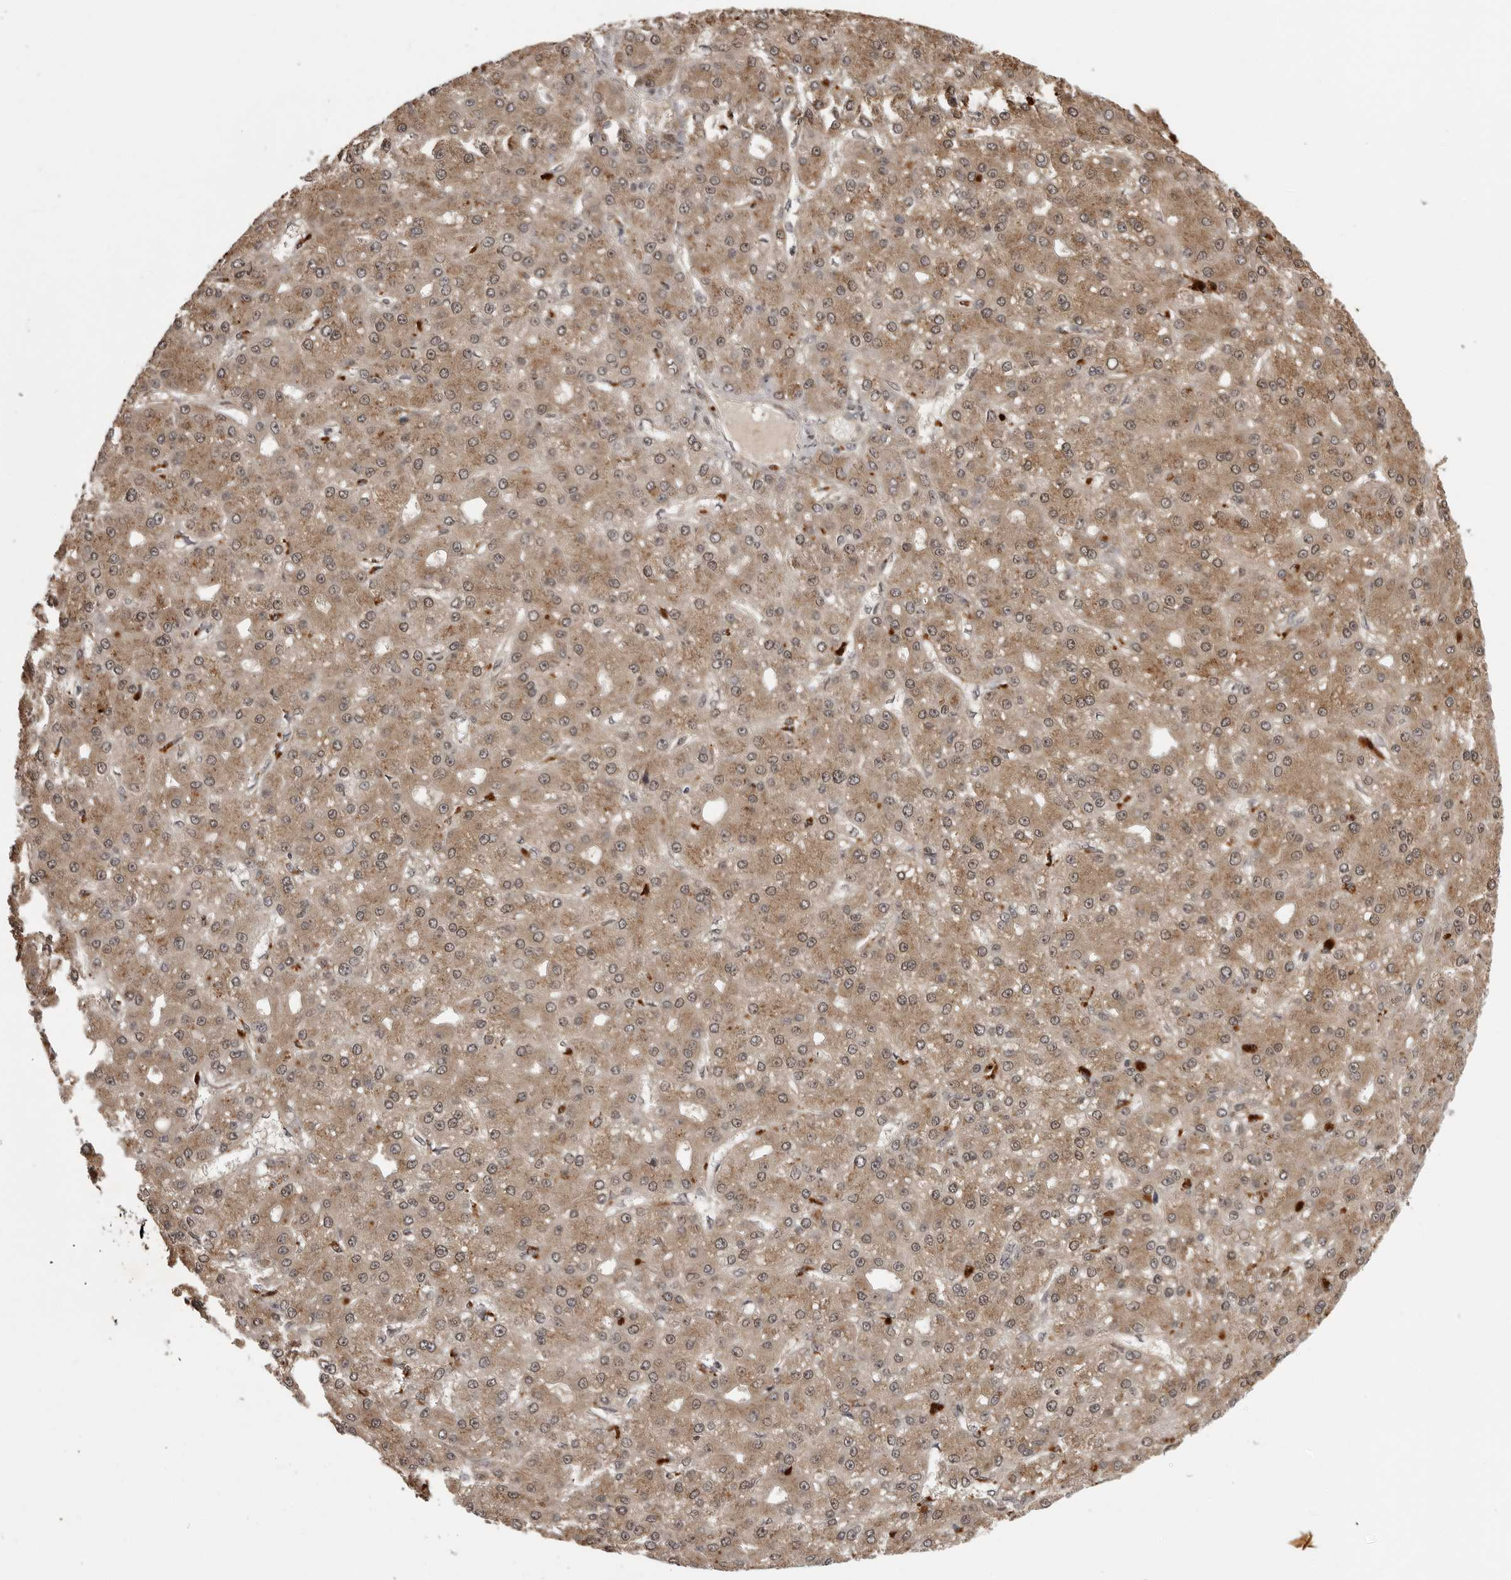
{"staining": {"intensity": "moderate", "quantity": ">75%", "location": "cytoplasmic/membranous,nuclear"}, "tissue": "liver cancer", "cell_type": "Tumor cells", "image_type": "cancer", "snomed": [{"axis": "morphology", "description": "Carcinoma, Hepatocellular, NOS"}, {"axis": "topography", "description": "Liver"}], "caption": "This is a micrograph of immunohistochemistry (IHC) staining of liver cancer, which shows moderate positivity in the cytoplasmic/membranous and nuclear of tumor cells.", "gene": "IL24", "patient": {"sex": "male", "age": 67}}